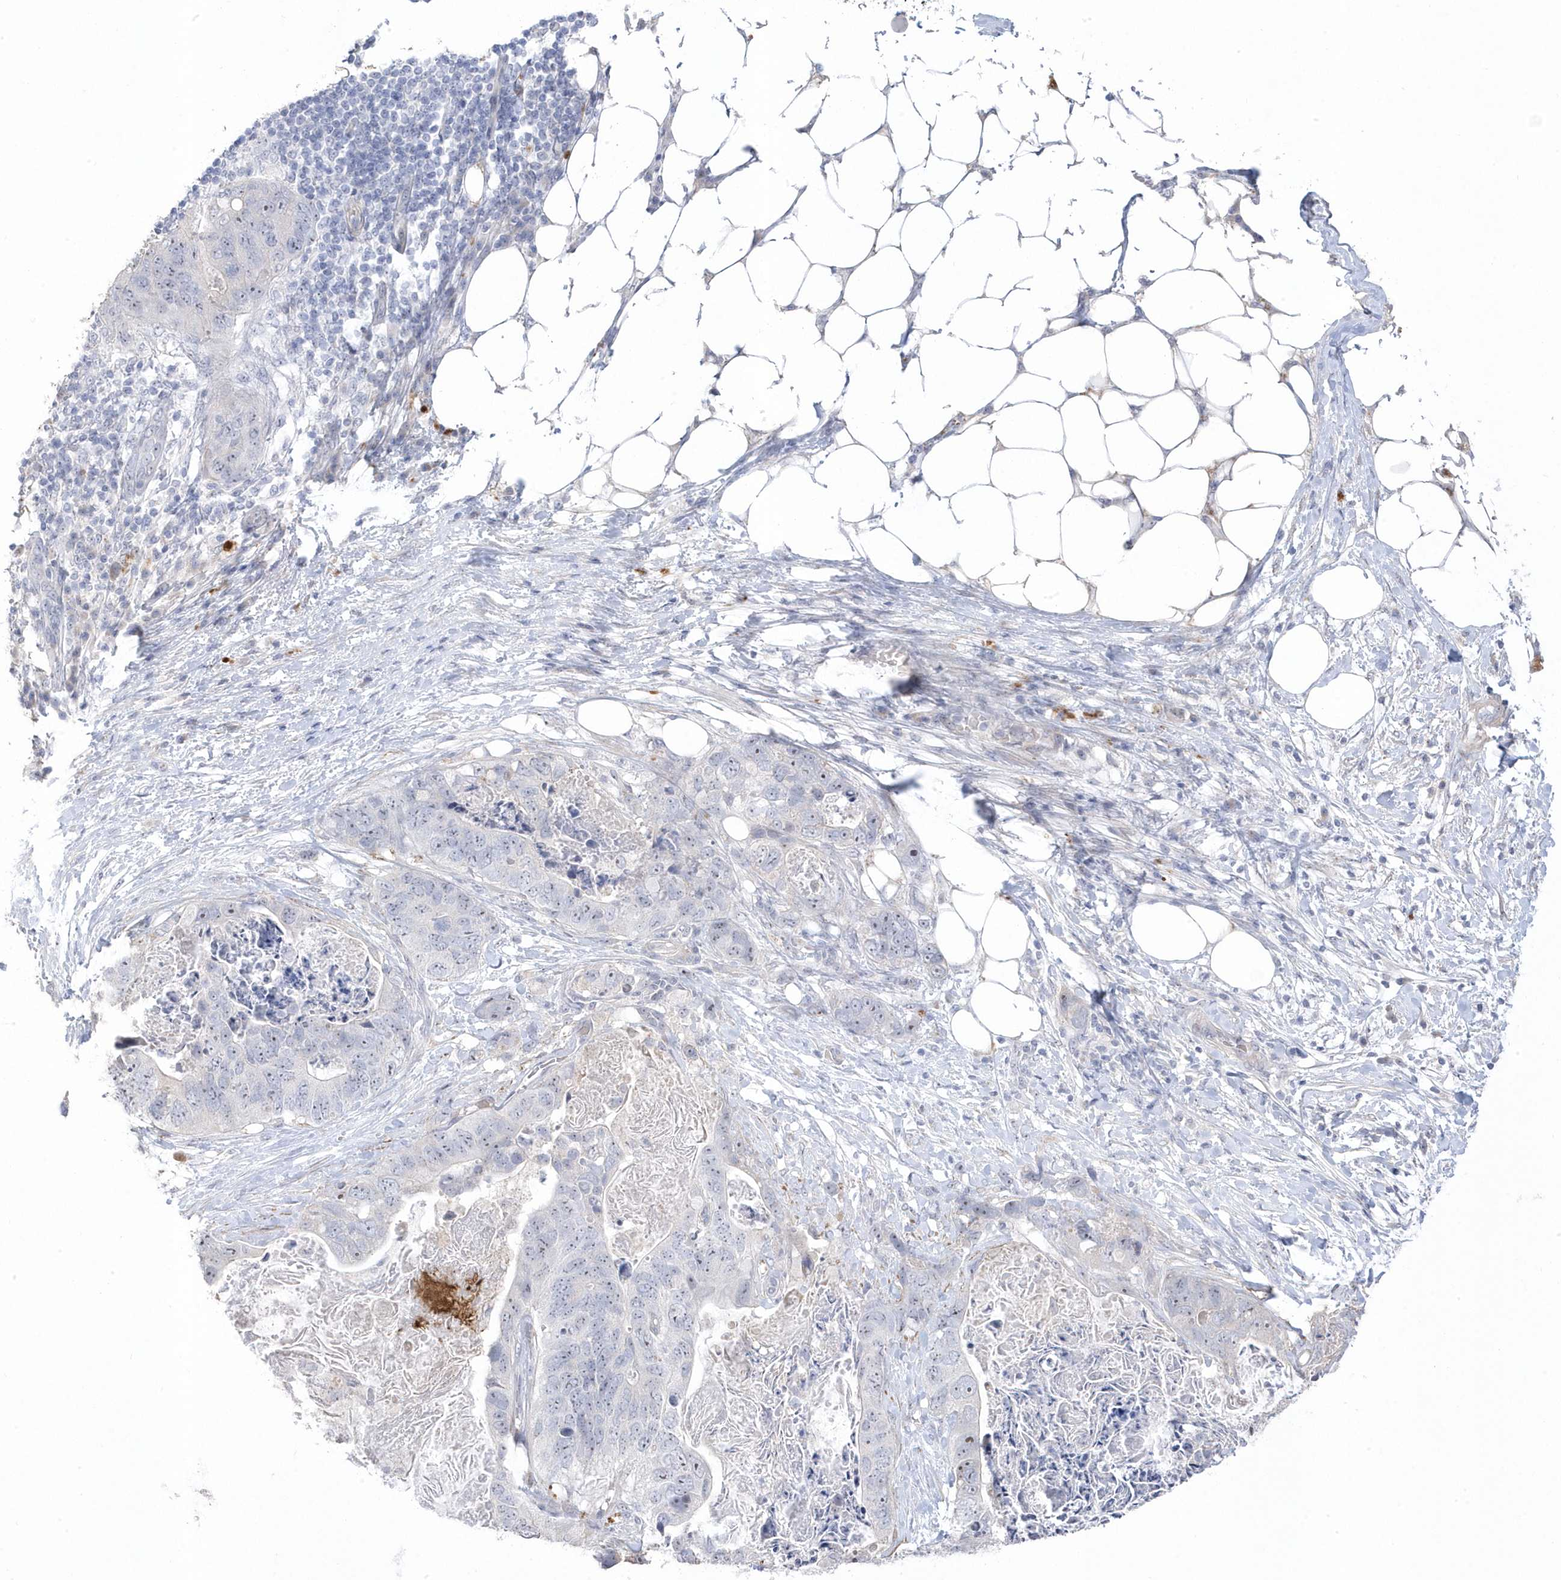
{"staining": {"intensity": "negative", "quantity": "none", "location": "none"}, "tissue": "stomach cancer", "cell_type": "Tumor cells", "image_type": "cancer", "snomed": [{"axis": "morphology", "description": "Adenocarcinoma, NOS"}, {"axis": "topography", "description": "Stomach"}], "caption": "Protein analysis of adenocarcinoma (stomach) reveals no significant positivity in tumor cells. The staining is performed using DAB (3,3'-diaminobenzidine) brown chromogen with nuclei counter-stained in using hematoxylin.", "gene": "GTPBP6", "patient": {"sex": "female", "age": 89}}